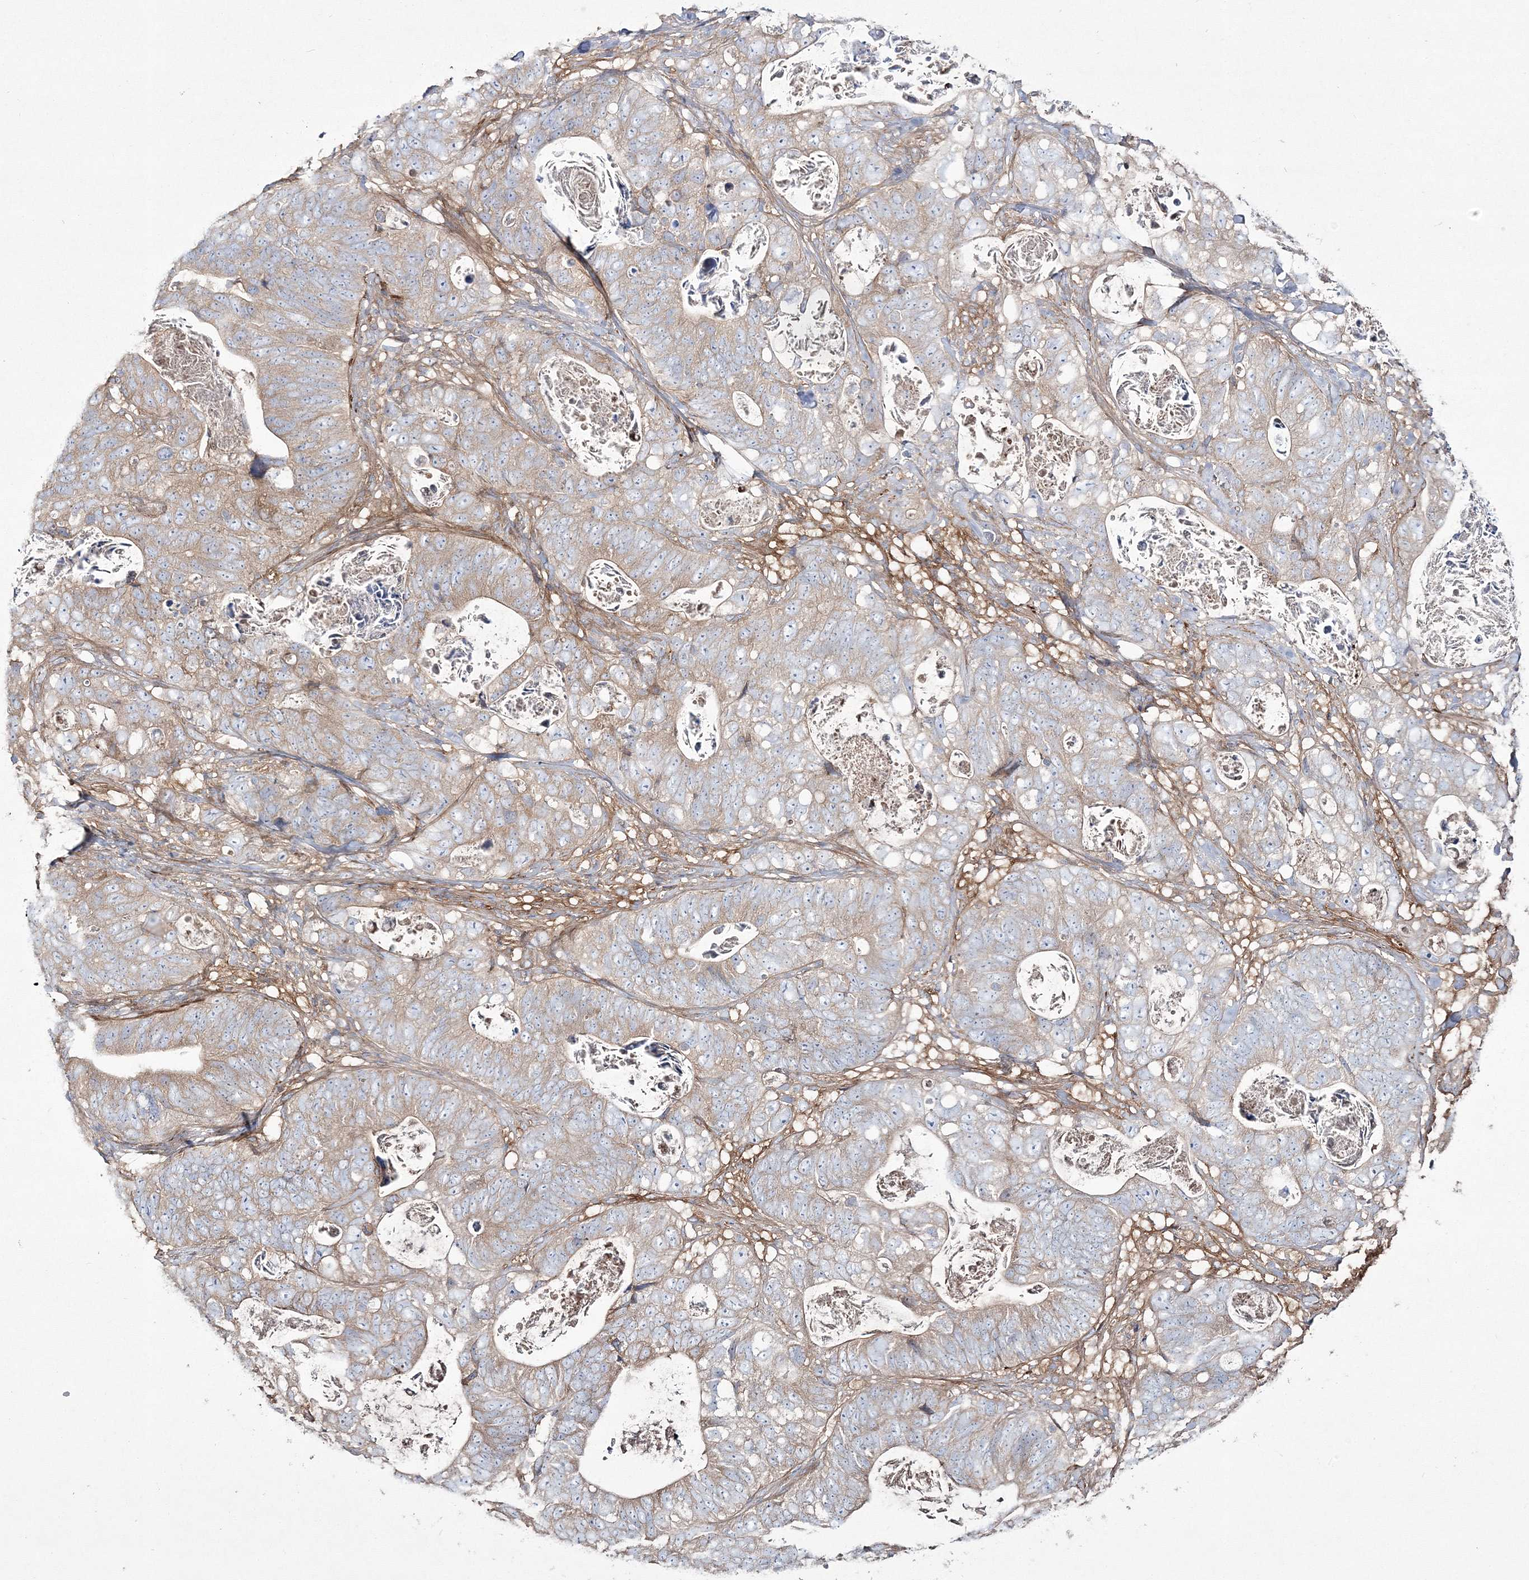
{"staining": {"intensity": "weak", "quantity": "25%-75%", "location": "cytoplasmic/membranous"}, "tissue": "stomach cancer", "cell_type": "Tumor cells", "image_type": "cancer", "snomed": [{"axis": "morphology", "description": "Normal tissue, NOS"}, {"axis": "morphology", "description": "Adenocarcinoma, NOS"}, {"axis": "topography", "description": "Stomach"}], "caption": "A histopathology image showing weak cytoplasmic/membranous positivity in about 25%-75% of tumor cells in stomach adenocarcinoma, as visualized by brown immunohistochemical staining.", "gene": "ZSWIM6", "patient": {"sex": "female", "age": 89}}